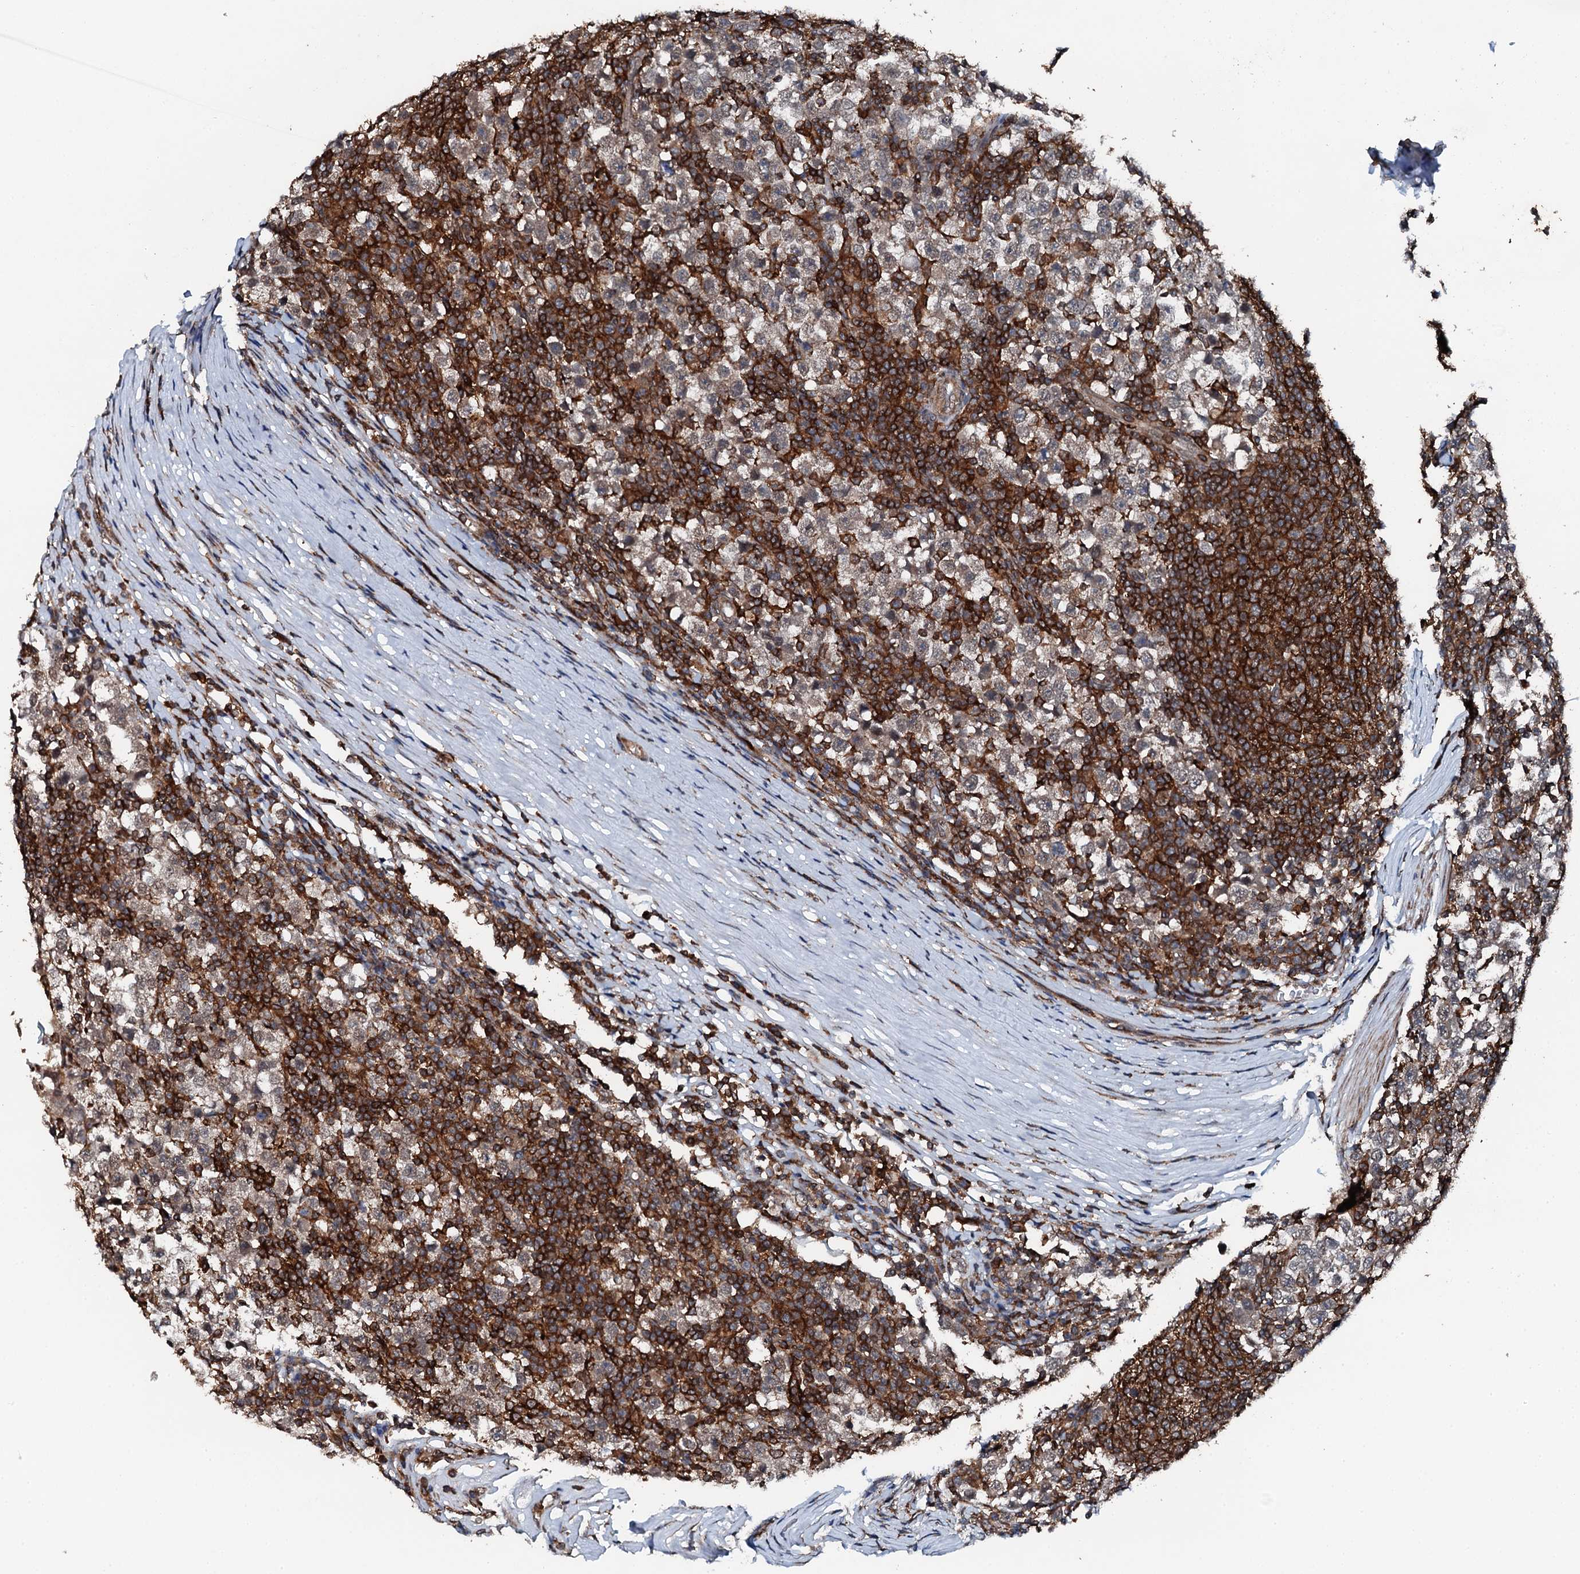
{"staining": {"intensity": "negative", "quantity": "none", "location": "none"}, "tissue": "testis cancer", "cell_type": "Tumor cells", "image_type": "cancer", "snomed": [{"axis": "morphology", "description": "Seminoma, NOS"}, {"axis": "topography", "description": "Testis"}], "caption": "This is an IHC image of seminoma (testis). There is no staining in tumor cells.", "gene": "EDC4", "patient": {"sex": "male", "age": 65}}